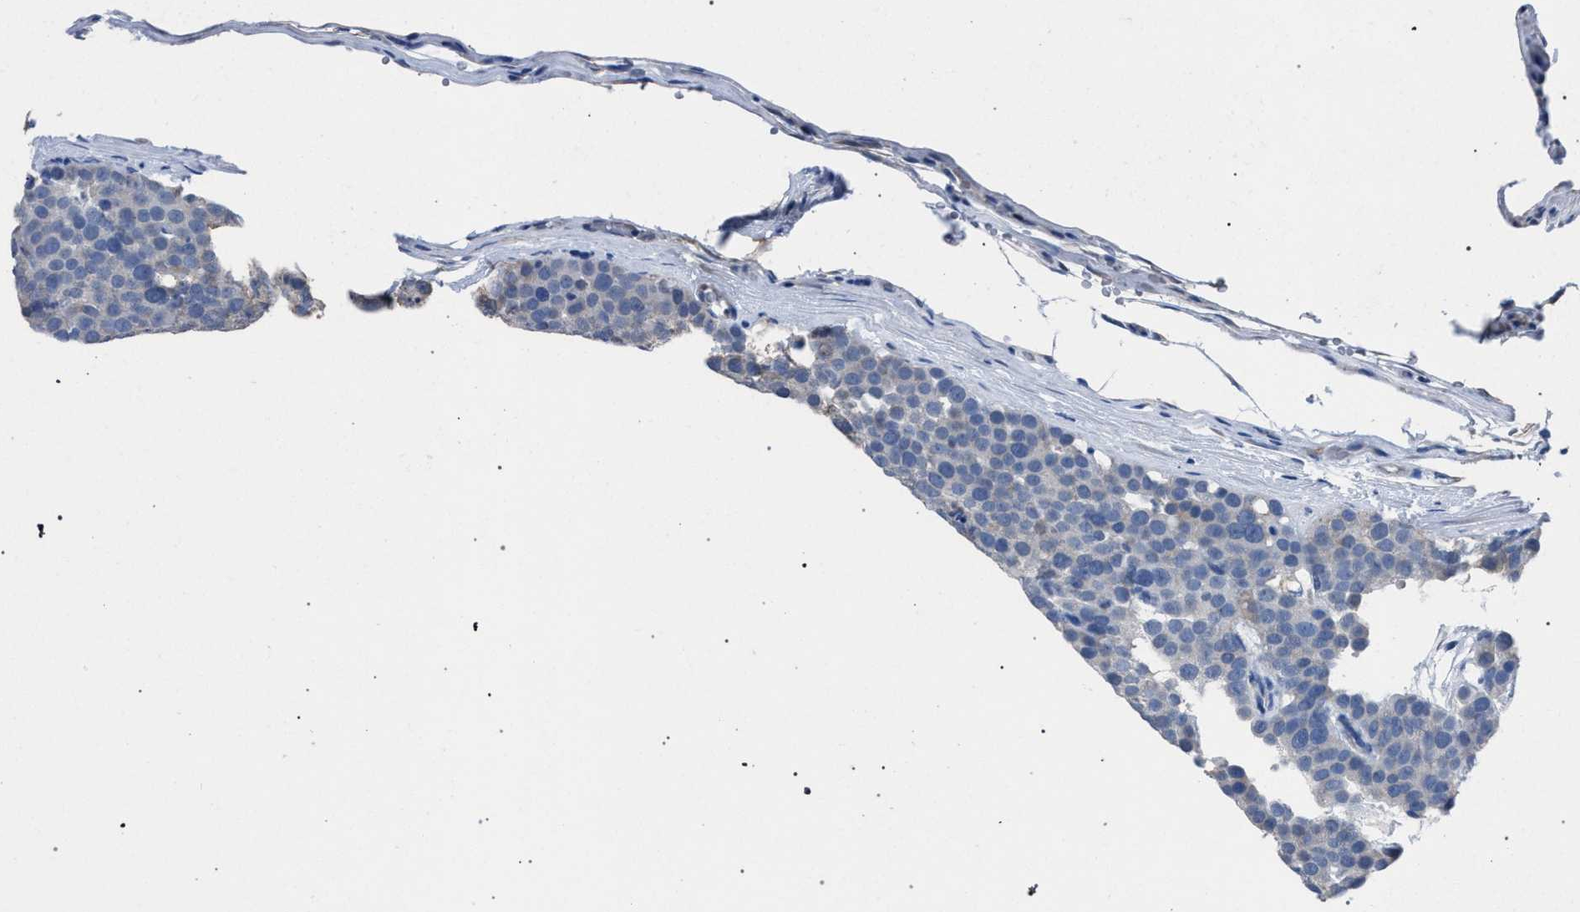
{"staining": {"intensity": "negative", "quantity": "none", "location": "none"}, "tissue": "testis cancer", "cell_type": "Tumor cells", "image_type": "cancer", "snomed": [{"axis": "morphology", "description": "Seminoma, NOS"}, {"axis": "topography", "description": "Testis"}], "caption": "Immunohistochemical staining of human testis cancer reveals no significant staining in tumor cells. (DAB immunohistochemistry (IHC) visualized using brightfield microscopy, high magnification).", "gene": "CRYZ", "patient": {"sex": "male", "age": 71}}